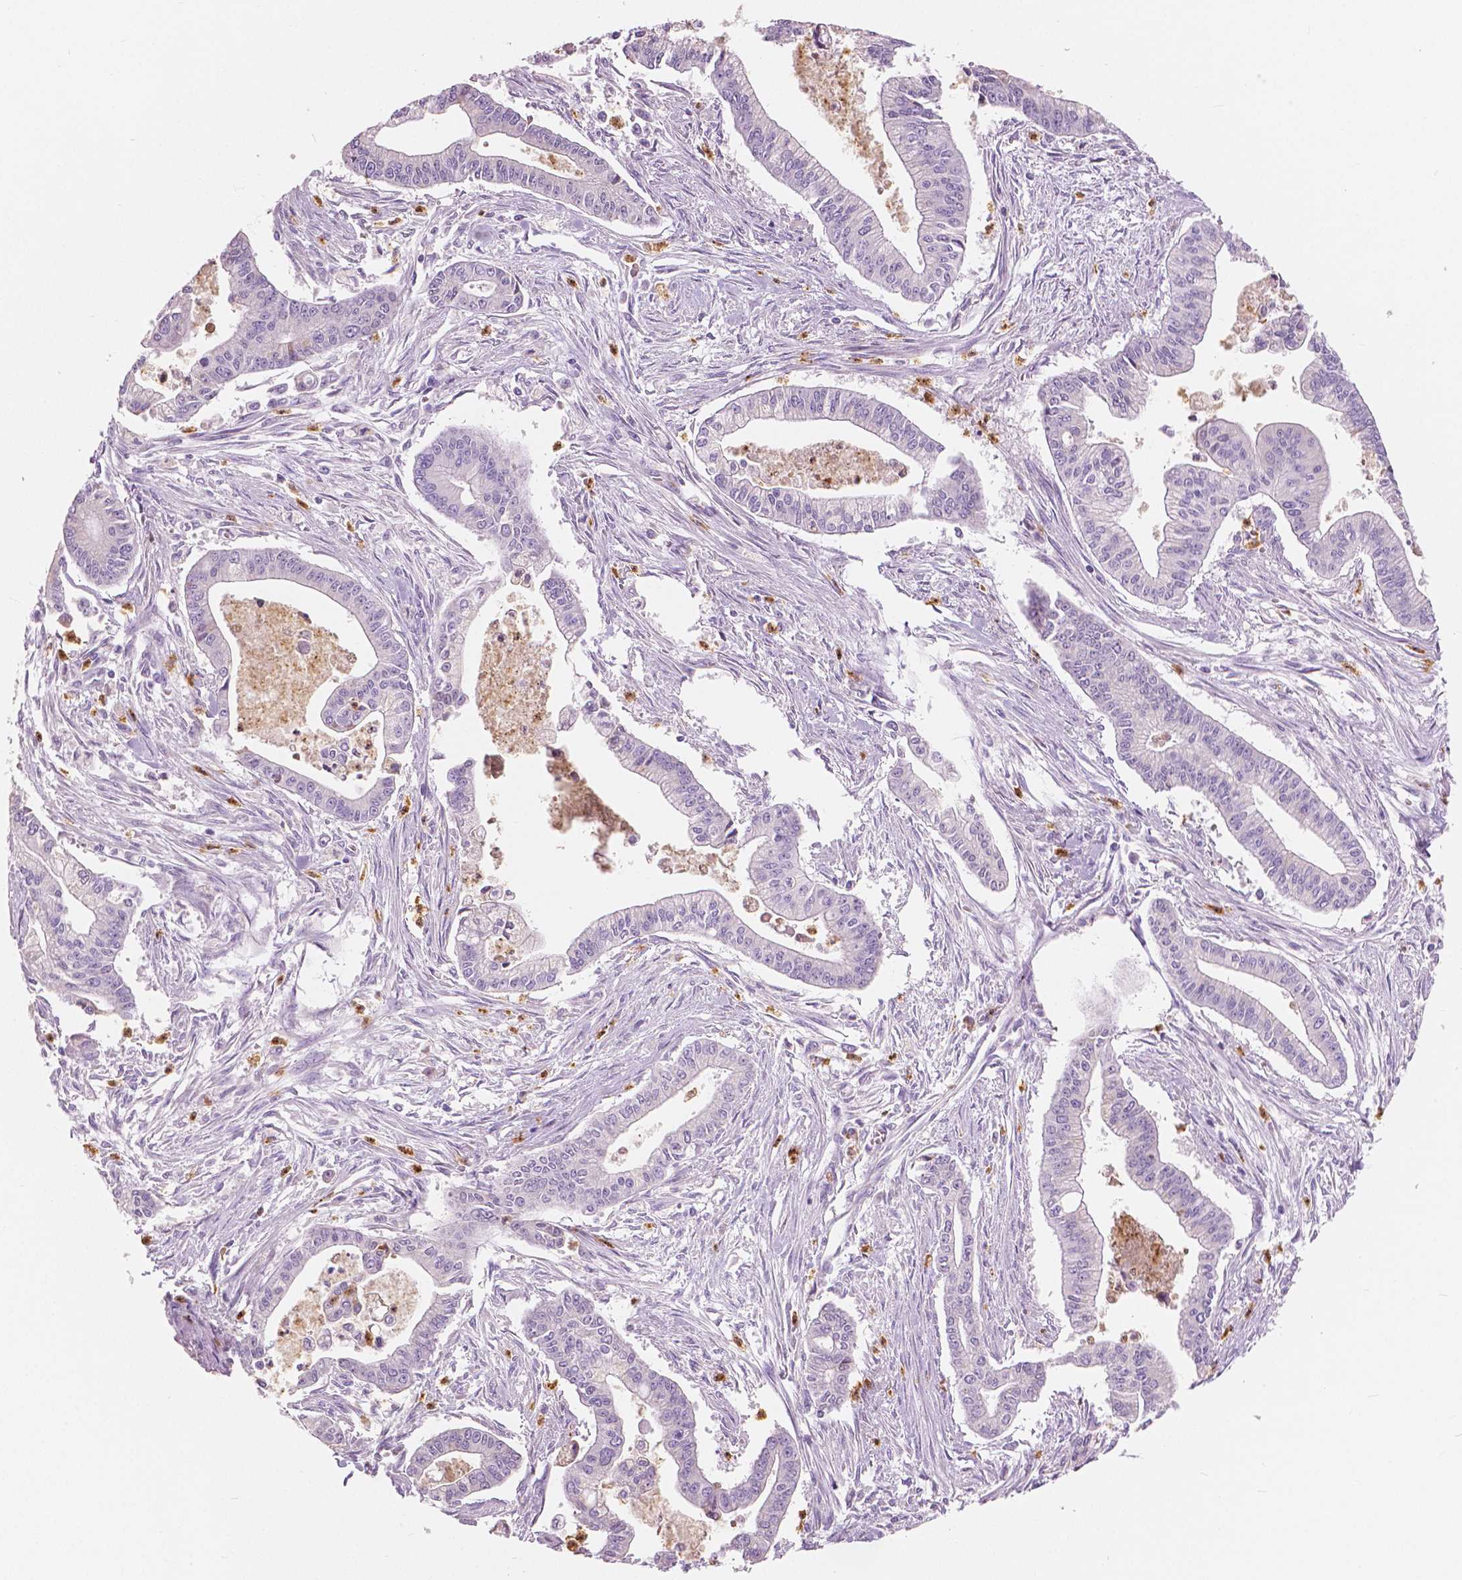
{"staining": {"intensity": "negative", "quantity": "none", "location": "none"}, "tissue": "pancreatic cancer", "cell_type": "Tumor cells", "image_type": "cancer", "snomed": [{"axis": "morphology", "description": "Adenocarcinoma, NOS"}, {"axis": "topography", "description": "Pancreas"}], "caption": "Immunohistochemistry micrograph of neoplastic tissue: human pancreatic cancer stained with DAB (3,3'-diaminobenzidine) displays no significant protein expression in tumor cells. (IHC, brightfield microscopy, high magnification).", "gene": "CXCR2", "patient": {"sex": "female", "age": 65}}